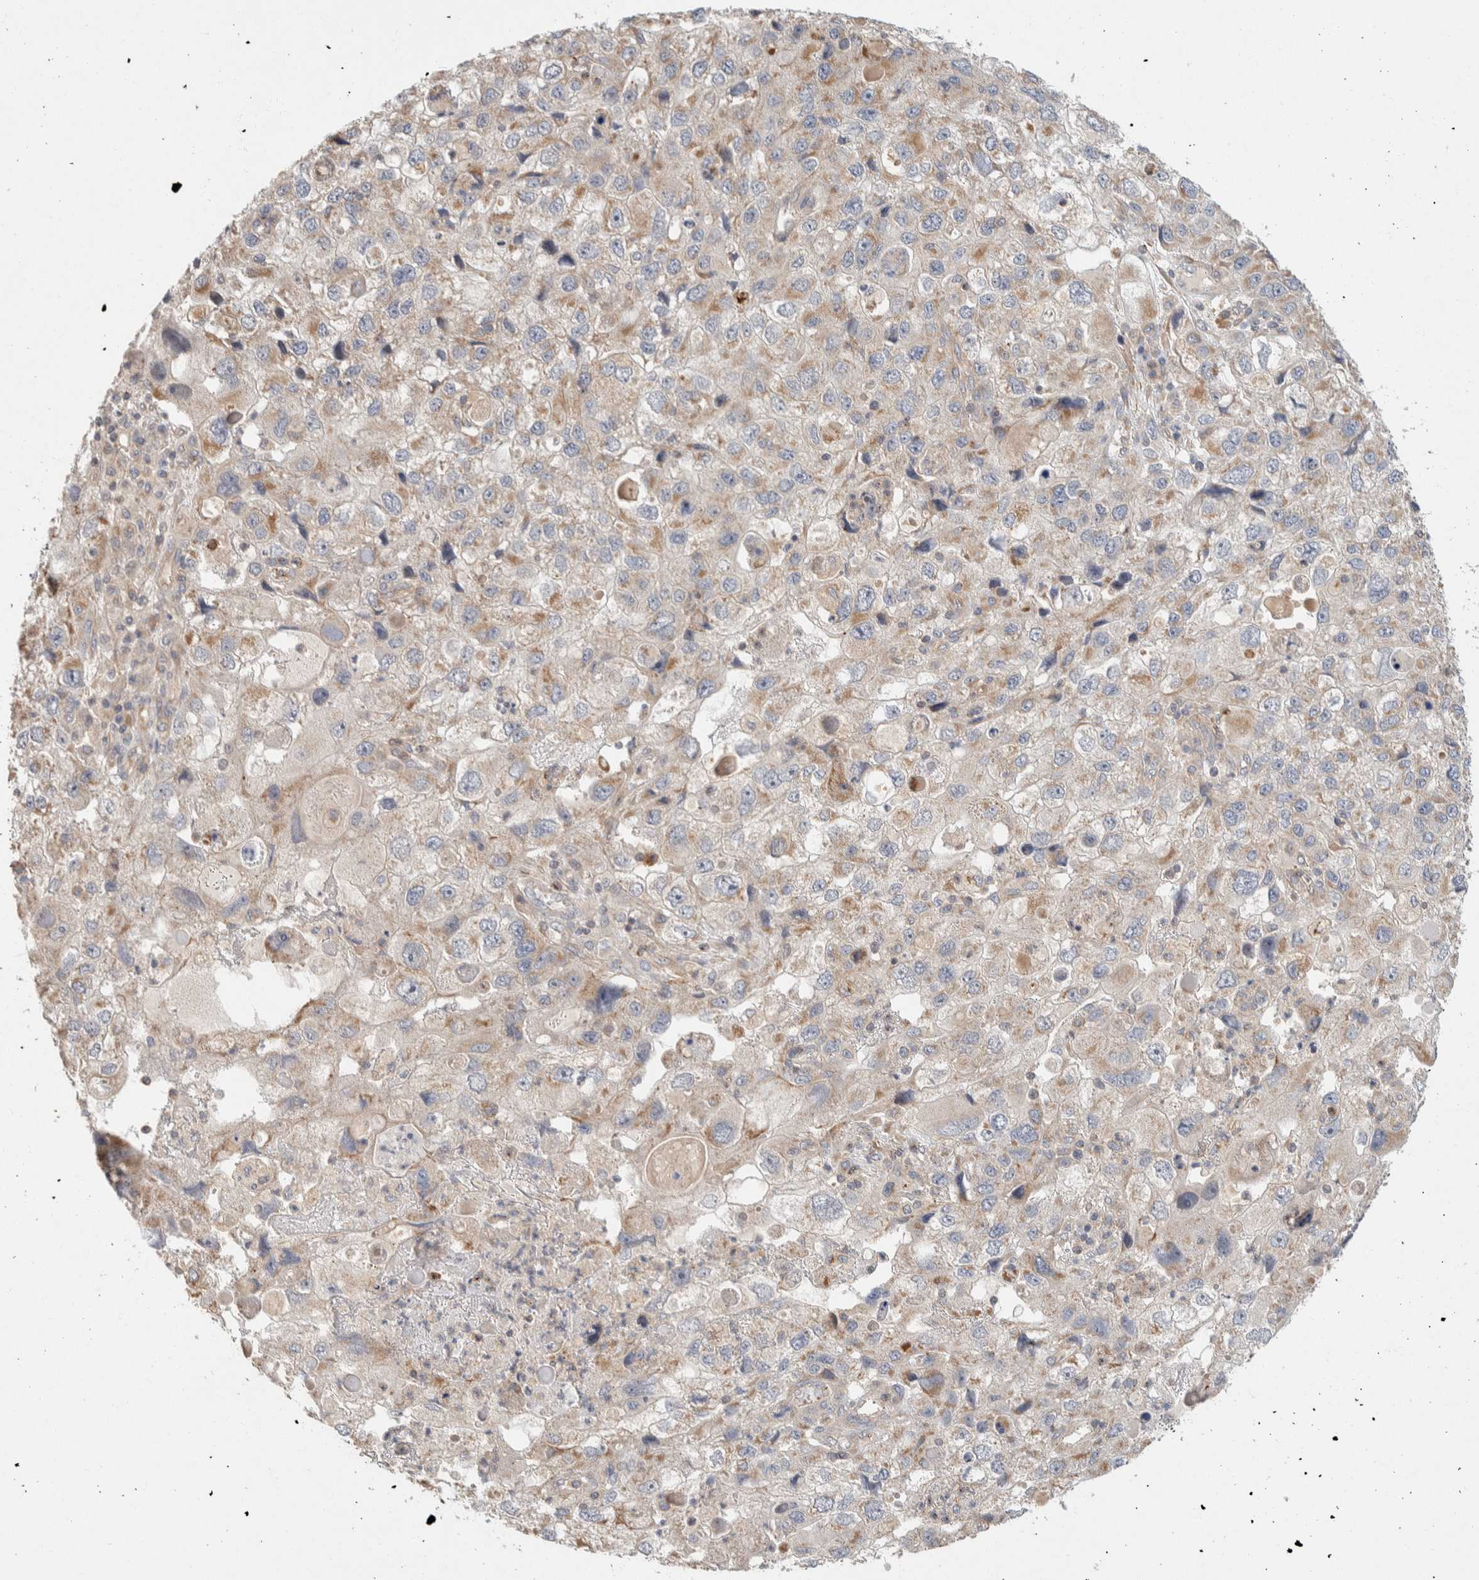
{"staining": {"intensity": "weak", "quantity": "<25%", "location": "cytoplasmic/membranous"}, "tissue": "endometrial cancer", "cell_type": "Tumor cells", "image_type": "cancer", "snomed": [{"axis": "morphology", "description": "Adenocarcinoma, NOS"}, {"axis": "topography", "description": "Endometrium"}], "caption": "Photomicrograph shows no protein expression in tumor cells of endometrial adenocarcinoma tissue. (Stains: DAB (3,3'-diaminobenzidine) immunohistochemistry (IHC) with hematoxylin counter stain, Microscopy: brightfield microscopy at high magnification).", "gene": "KIF9", "patient": {"sex": "female", "age": 49}}